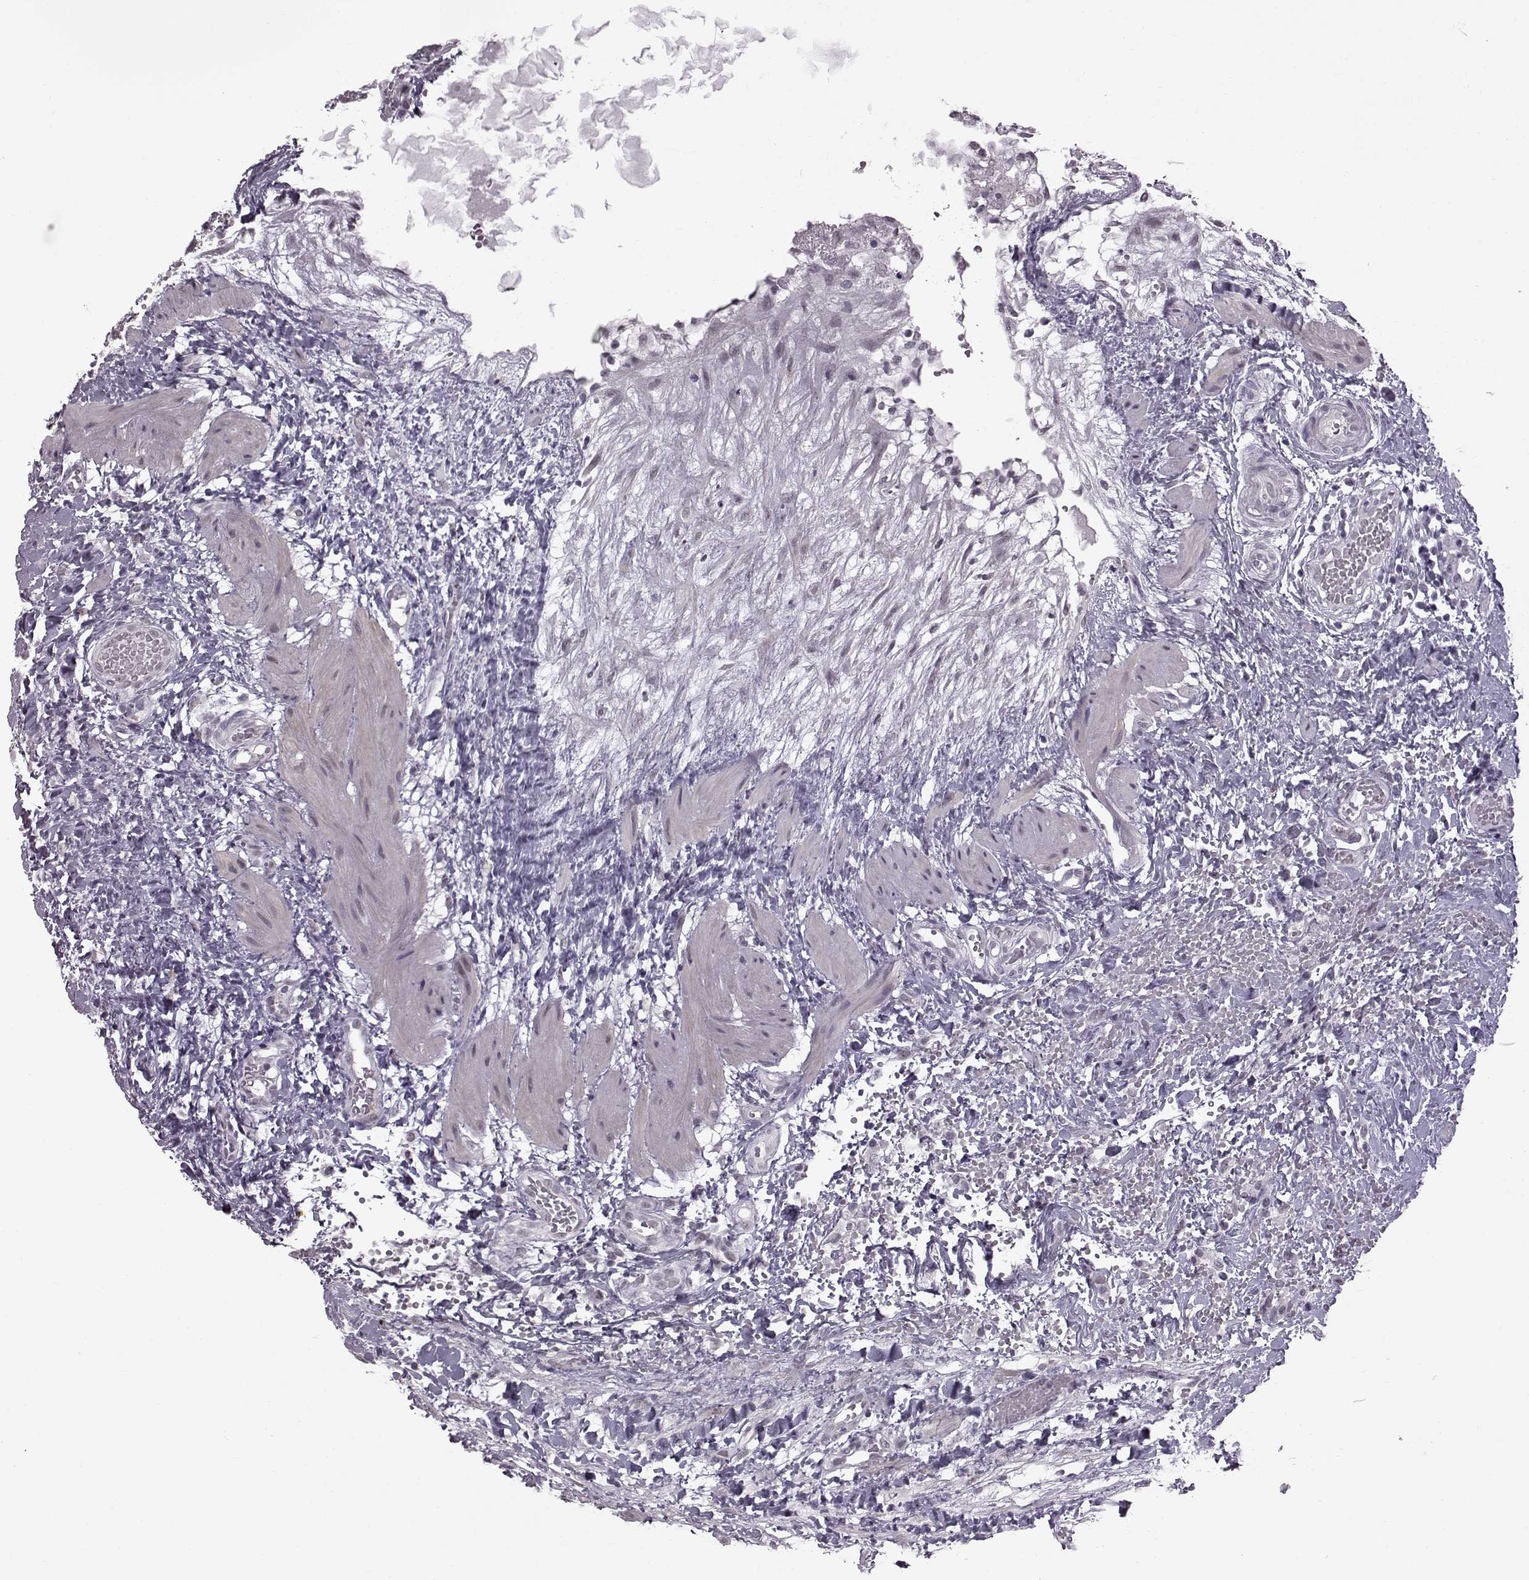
{"staining": {"intensity": "negative", "quantity": "none", "location": "none"}, "tissue": "fallopian tube", "cell_type": "Glandular cells", "image_type": "normal", "snomed": [{"axis": "morphology", "description": "Normal tissue, NOS"}, {"axis": "topography", "description": "Fallopian tube"}], "caption": "DAB (3,3'-diaminobenzidine) immunohistochemical staining of benign fallopian tube displays no significant expression in glandular cells.", "gene": "SLC28A2", "patient": {"sex": "female", "age": 37}}